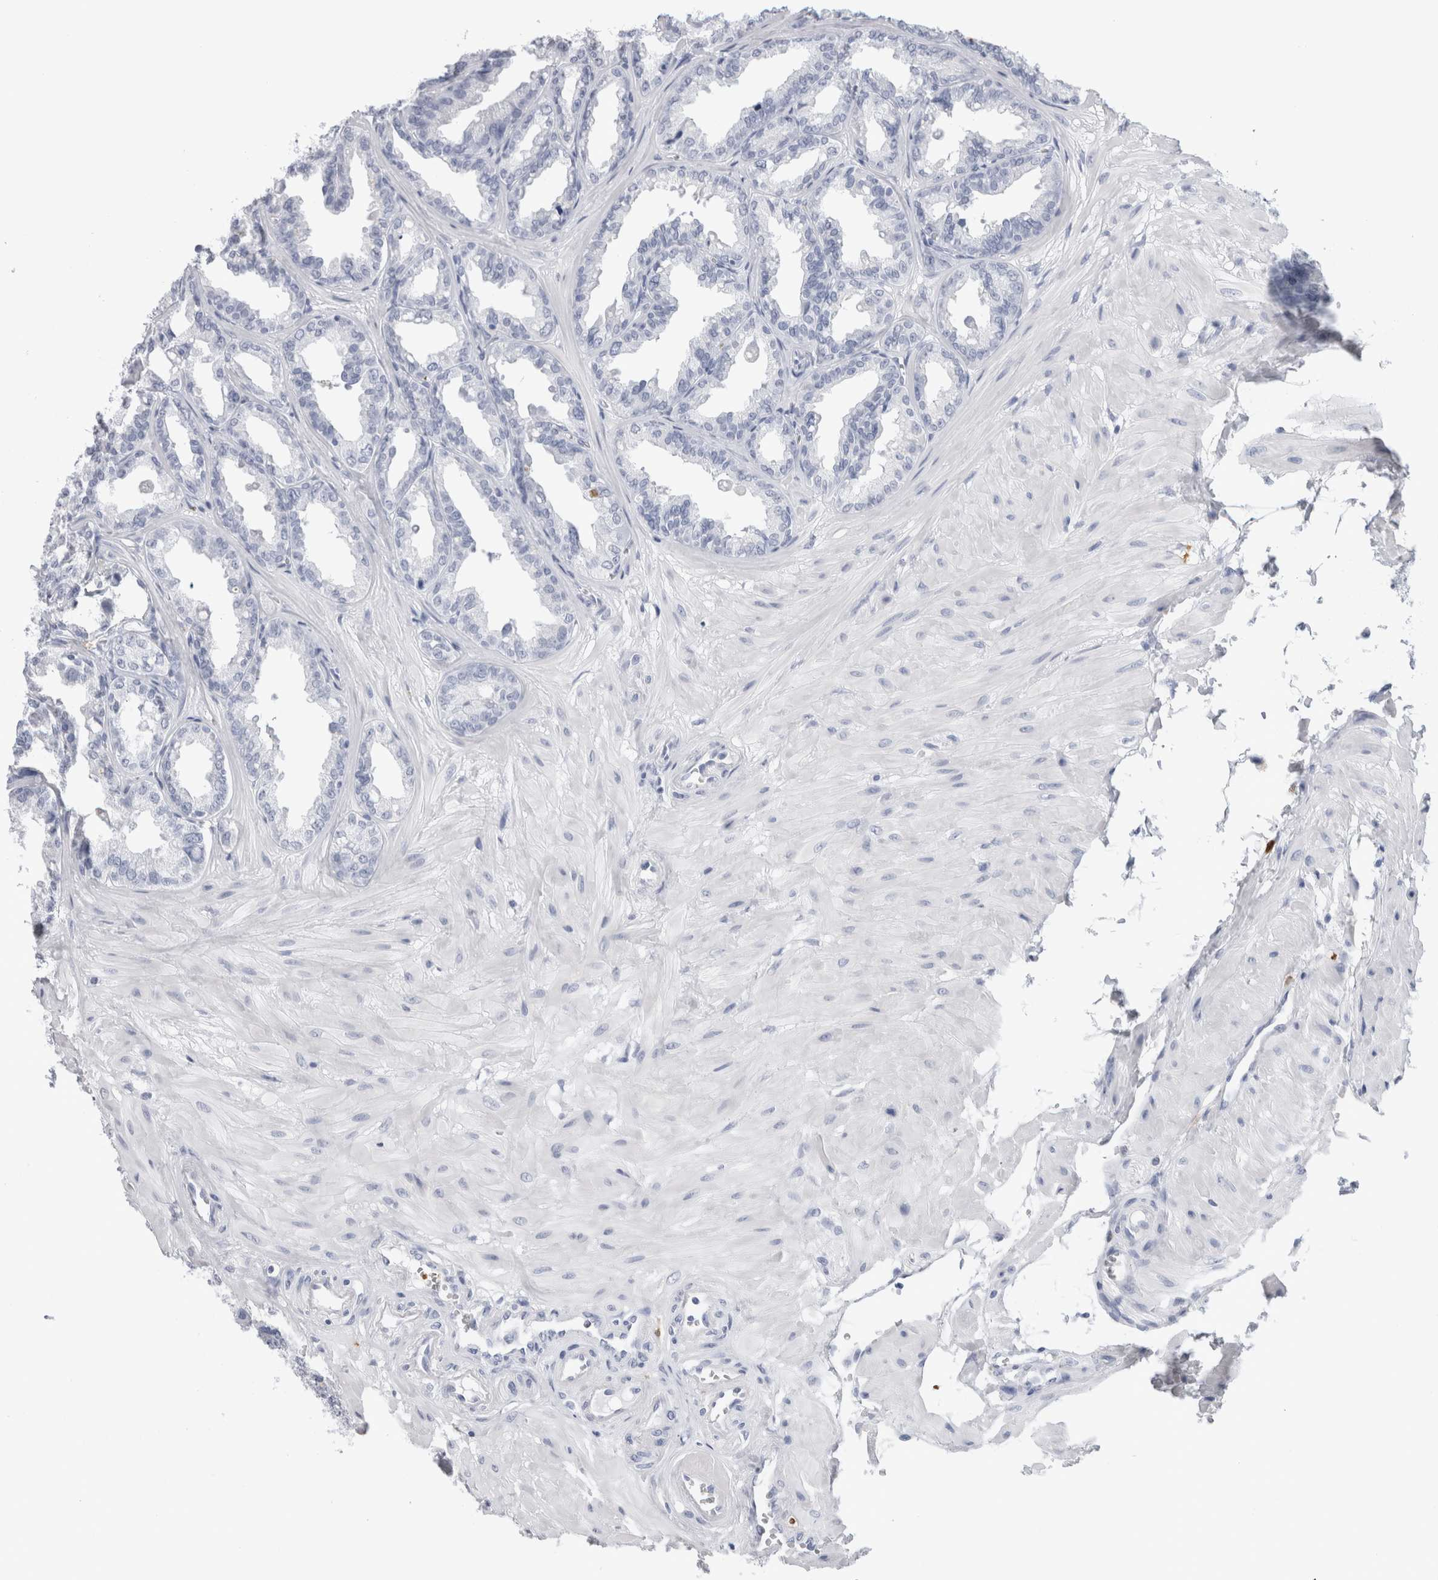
{"staining": {"intensity": "negative", "quantity": "none", "location": "none"}, "tissue": "seminal vesicle", "cell_type": "Glandular cells", "image_type": "normal", "snomed": [{"axis": "morphology", "description": "Normal tissue, NOS"}, {"axis": "topography", "description": "Prostate"}, {"axis": "topography", "description": "Seminal veicle"}], "caption": "Glandular cells are negative for brown protein staining in normal seminal vesicle. (DAB immunohistochemistry, high magnification).", "gene": "S100A8", "patient": {"sex": "male", "age": 51}}